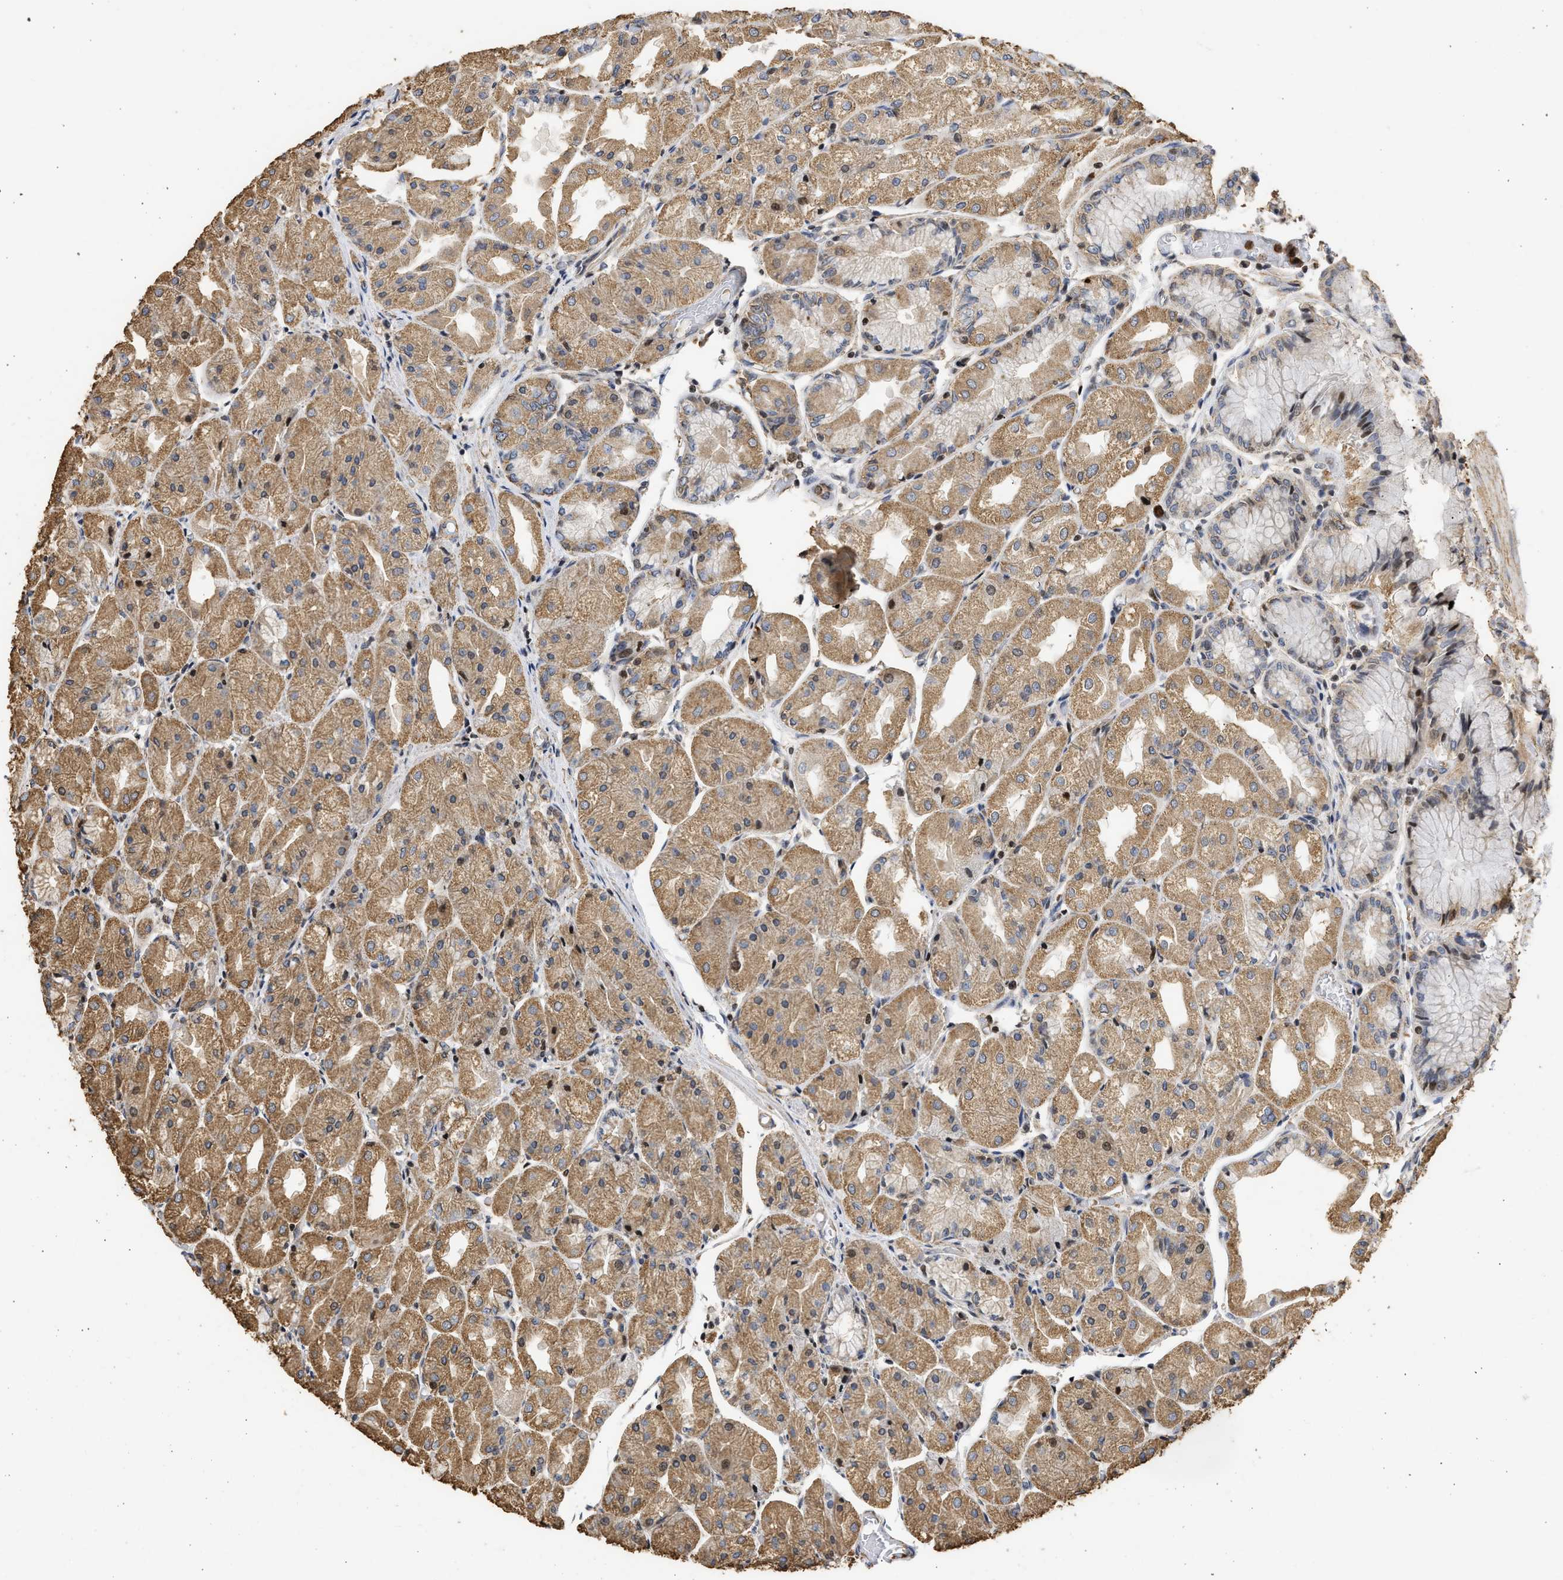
{"staining": {"intensity": "moderate", "quantity": ">75%", "location": "cytoplasmic/membranous,nuclear"}, "tissue": "stomach", "cell_type": "Glandular cells", "image_type": "normal", "snomed": [{"axis": "morphology", "description": "Normal tissue, NOS"}, {"axis": "topography", "description": "Stomach, upper"}], "caption": "Immunohistochemistry (IHC) histopathology image of unremarkable stomach stained for a protein (brown), which exhibits medium levels of moderate cytoplasmic/membranous,nuclear positivity in approximately >75% of glandular cells.", "gene": "ENSG00000142539", "patient": {"sex": "male", "age": 72}}